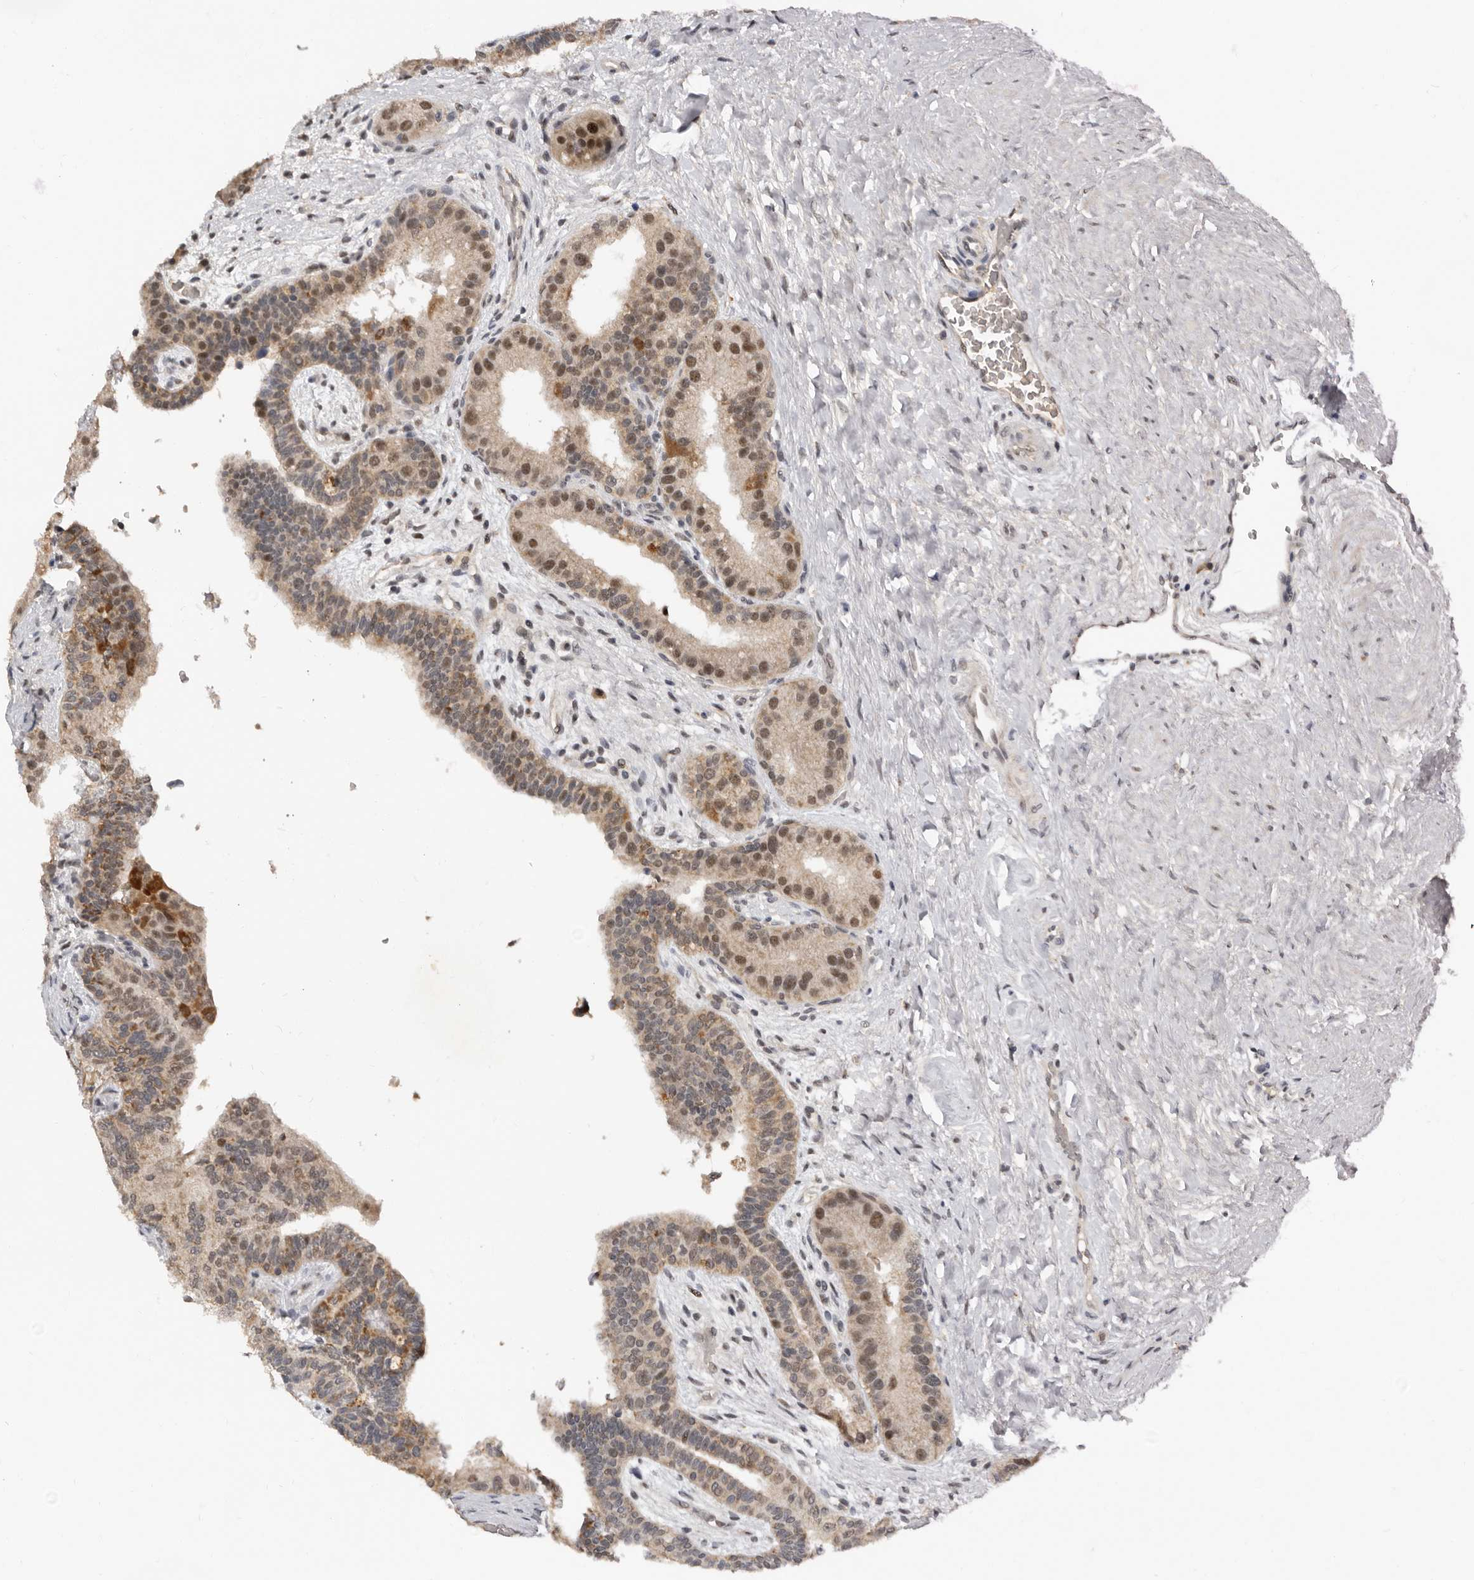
{"staining": {"intensity": "moderate", "quantity": "25%-75%", "location": "nuclear"}, "tissue": "prostate cancer", "cell_type": "Tumor cells", "image_type": "cancer", "snomed": [{"axis": "morphology", "description": "Adenocarcinoma, High grade"}, {"axis": "topography", "description": "Prostate"}], "caption": "Immunohistochemical staining of human prostate high-grade adenocarcinoma reveals medium levels of moderate nuclear protein staining in approximately 25%-75% of tumor cells.", "gene": "BRCA2", "patient": {"sex": "male", "age": 56}}